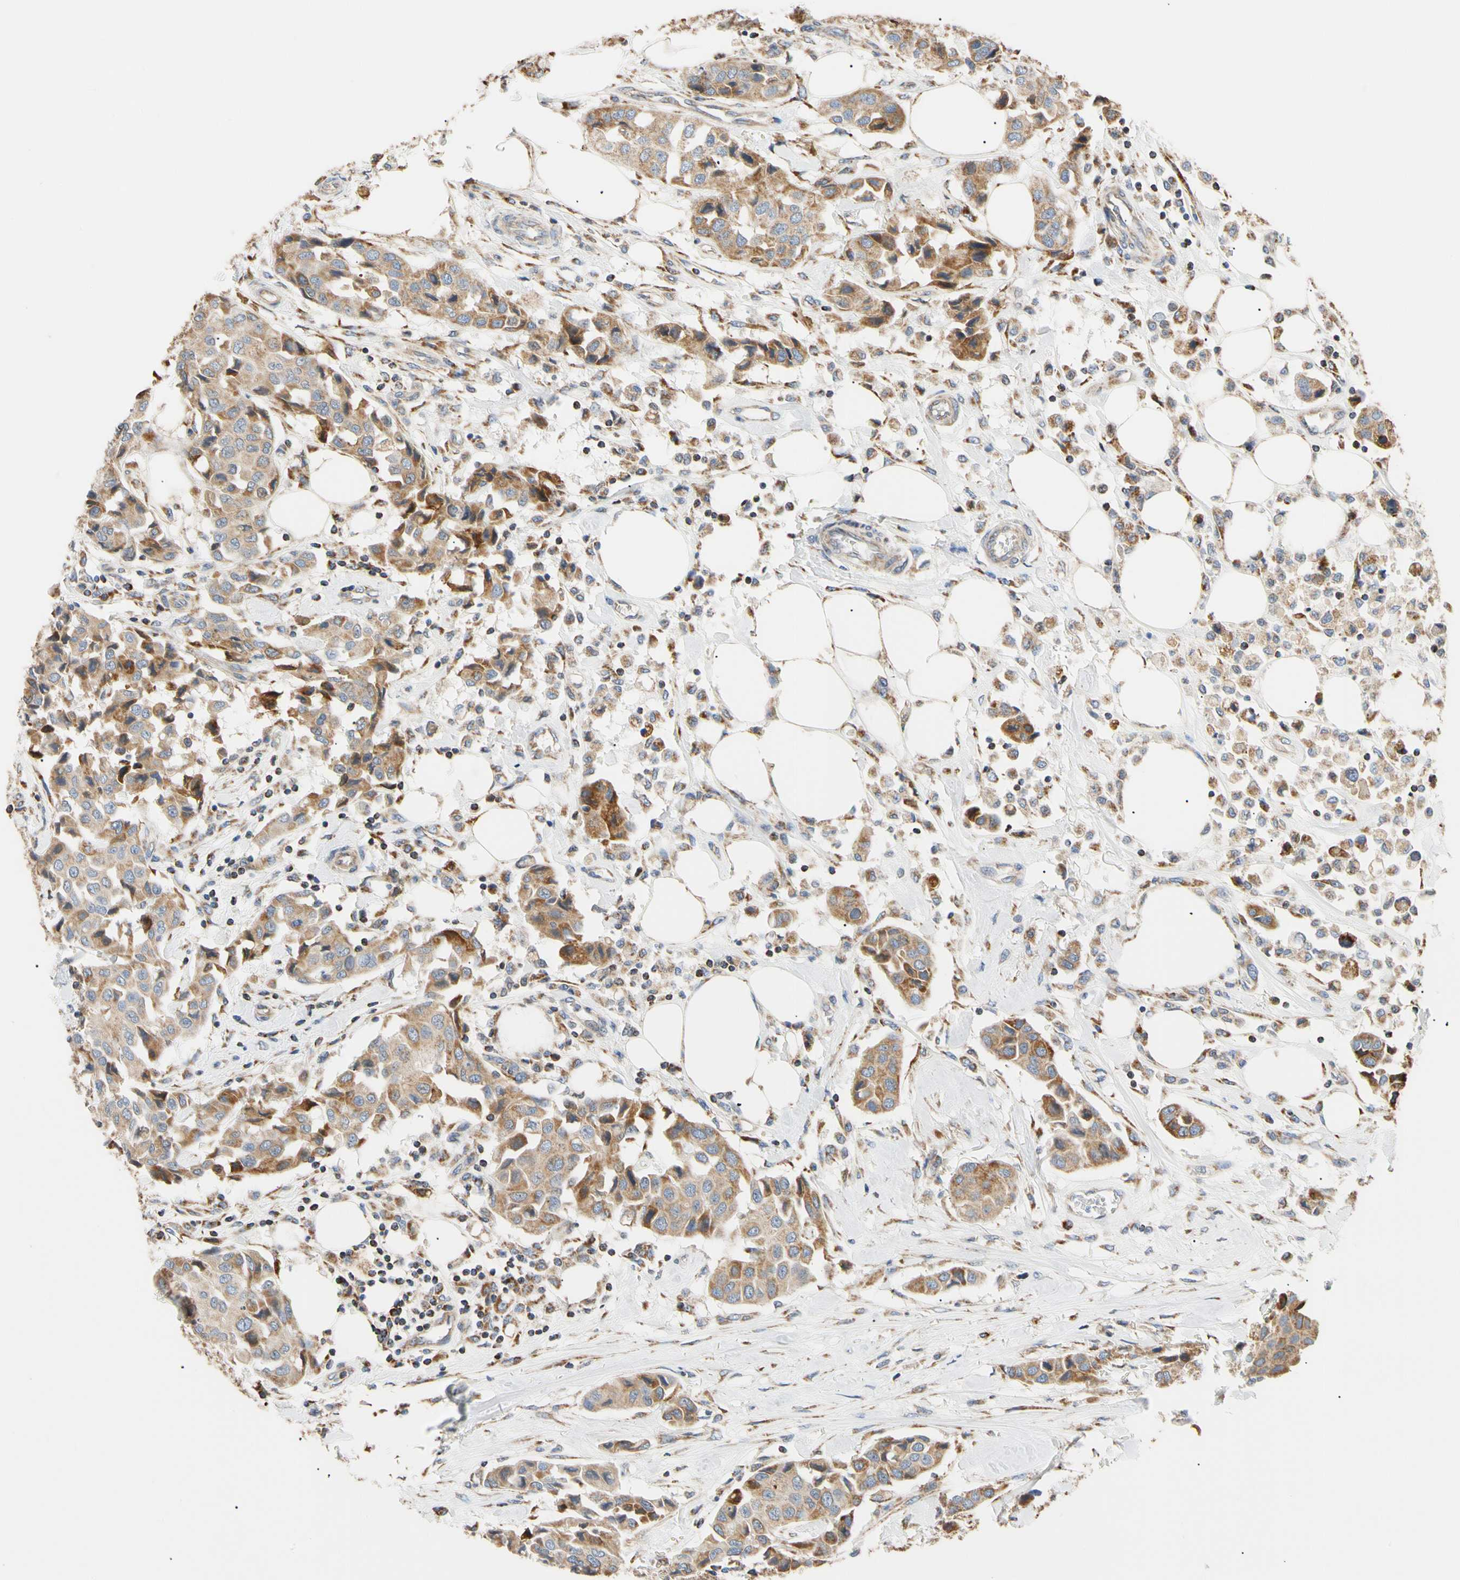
{"staining": {"intensity": "strong", "quantity": ">75%", "location": "cytoplasmic/membranous"}, "tissue": "breast cancer", "cell_type": "Tumor cells", "image_type": "cancer", "snomed": [{"axis": "morphology", "description": "Duct carcinoma"}, {"axis": "topography", "description": "Breast"}], "caption": "A histopathology image showing strong cytoplasmic/membranous positivity in approximately >75% of tumor cells in infiltrating ductal carcinoma (breast), as visualized by brown immunohistochemical staining.", "gene": "PLGRKT", "patient": {"sex": "female", "age": 80}}